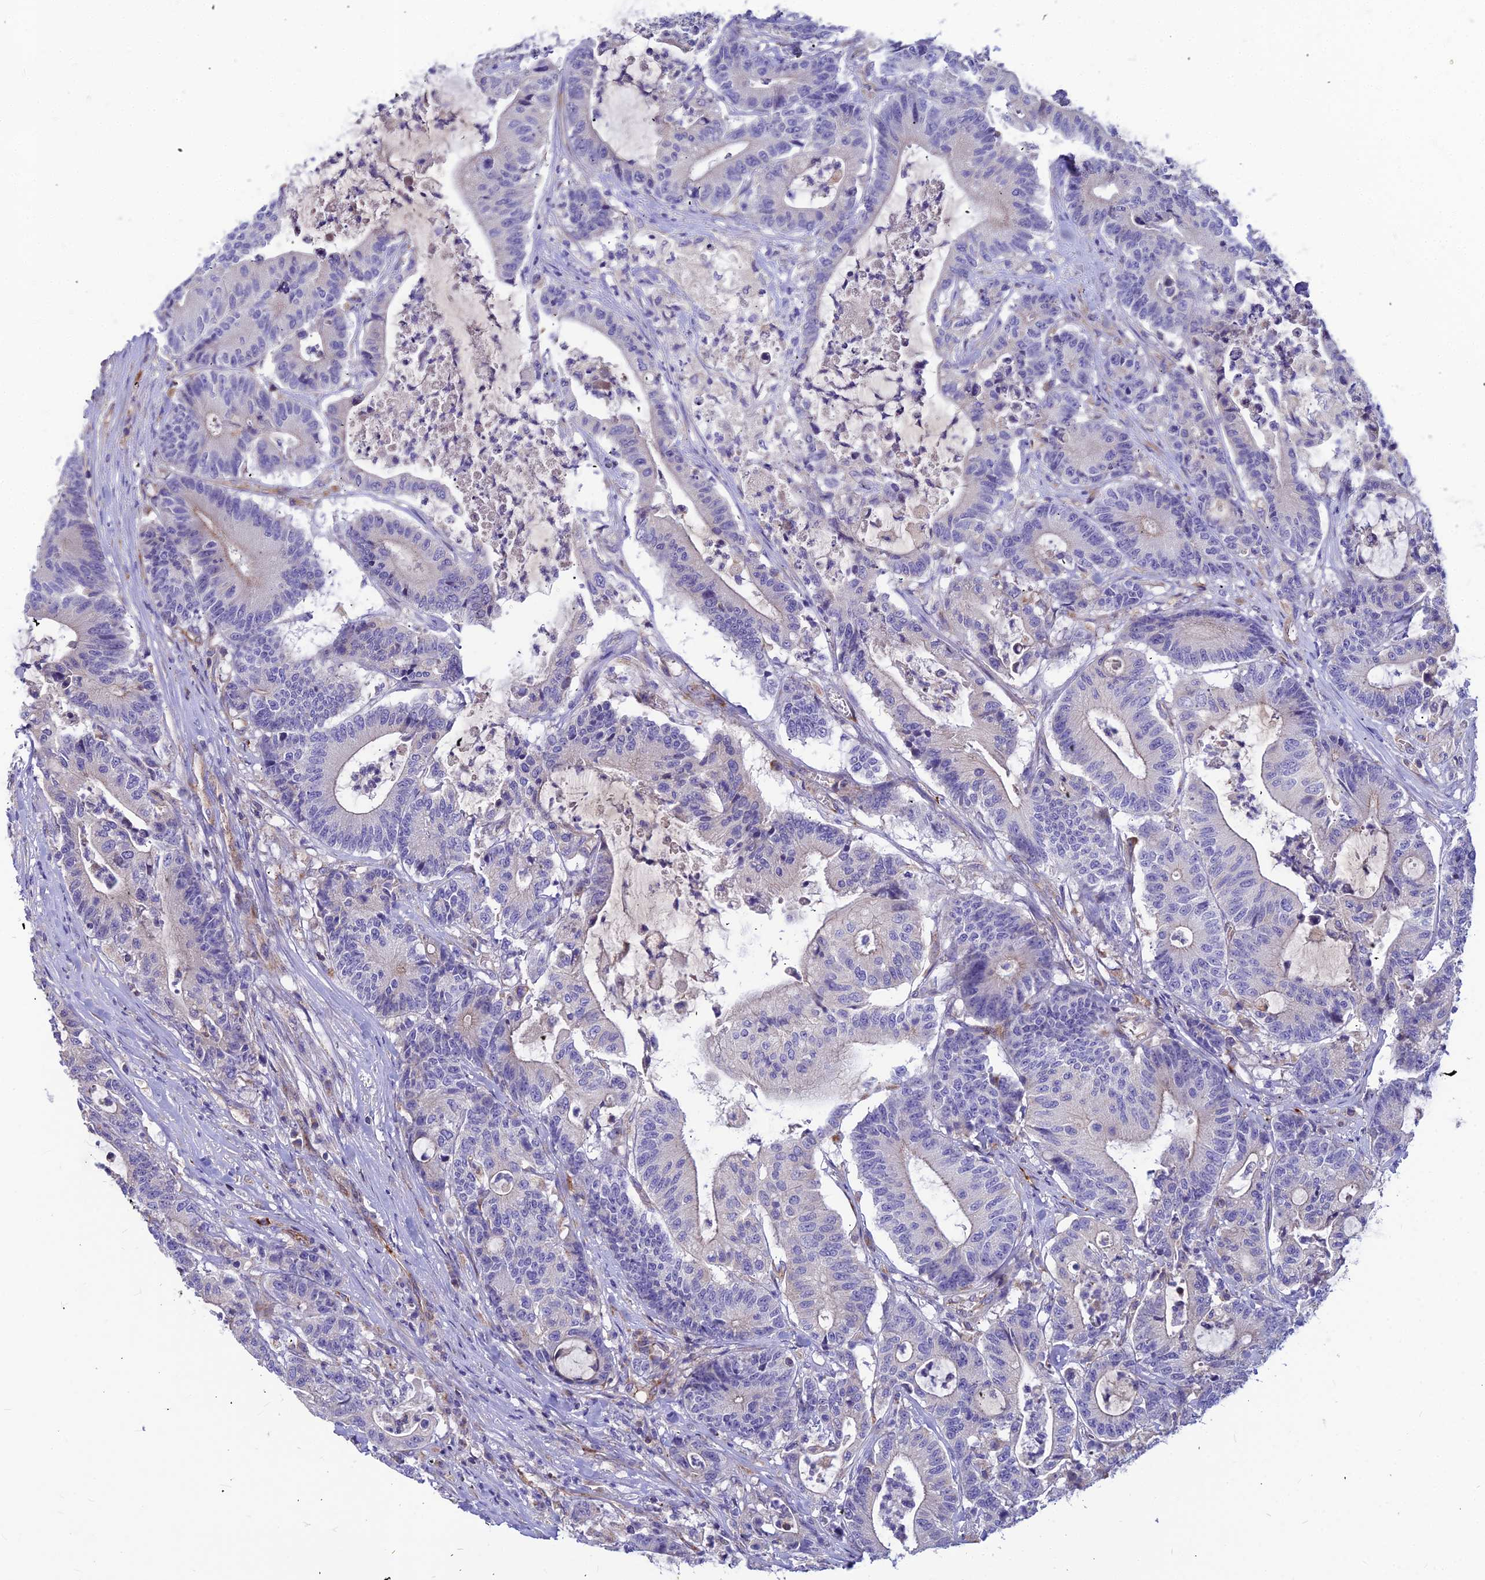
{"staining": {"intensity": "negative", "quantity": "none", "location": "none"}, "tissue": "colorectal cancer", "cell_type": "Tumor cells", "image_type": "cancer", "snomed": [{"axis": "morphology", "description": "Adenocarcinoma, NOS"}, {"axis": "topography", "description": "Colon"}], "caption": "High magnification brightfield microscopy of colorectal cancer stained with DAB (3,3'-diaminobenzidine) (brown) and counterstained with hematoxylin (blue): tumor cells show no significant positivity. (DAB (3,3'-diaminobenzidine) immunohistochemistry visualized using brightfield microscopy, high magnification).", "gene": "ASPHD1", "patient": {"sex": "female", "age": 84}}